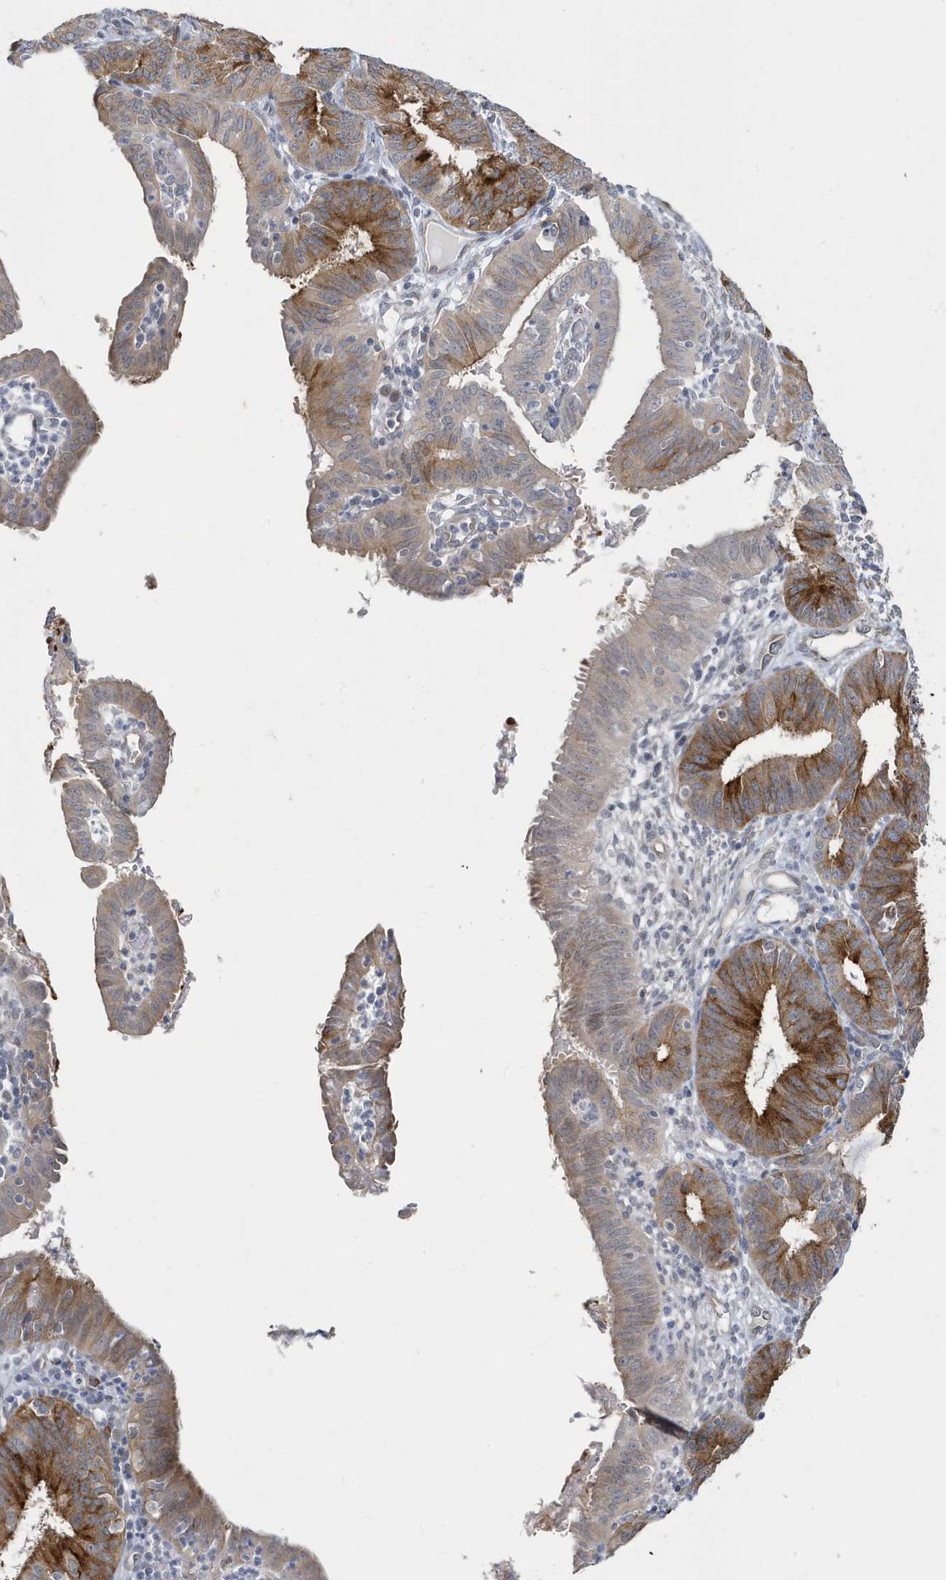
{"staining": {"intensity": "strong", "quantity": "25%-75%", "location": "cytoplasmic/membranous"}, "tissue": "endometrial cancer", "cell_type": "Tumor cells", "image_type": "cancer", "snomed": [{"axis": "morphology", "description": "Adenocarcinoma, NOS"}, {"axis": "topography", "description": "Endometrium"}], "caption": "This histopathology image demonstrates IHC staining of endometrial cancer (adenocarcinoma), with high strong cytoplasmic/membranous positivity in approximately 25%-75% of tumor cells.", "gene": "ZNF654", "patient": {"sex": "female", "age": 51}}